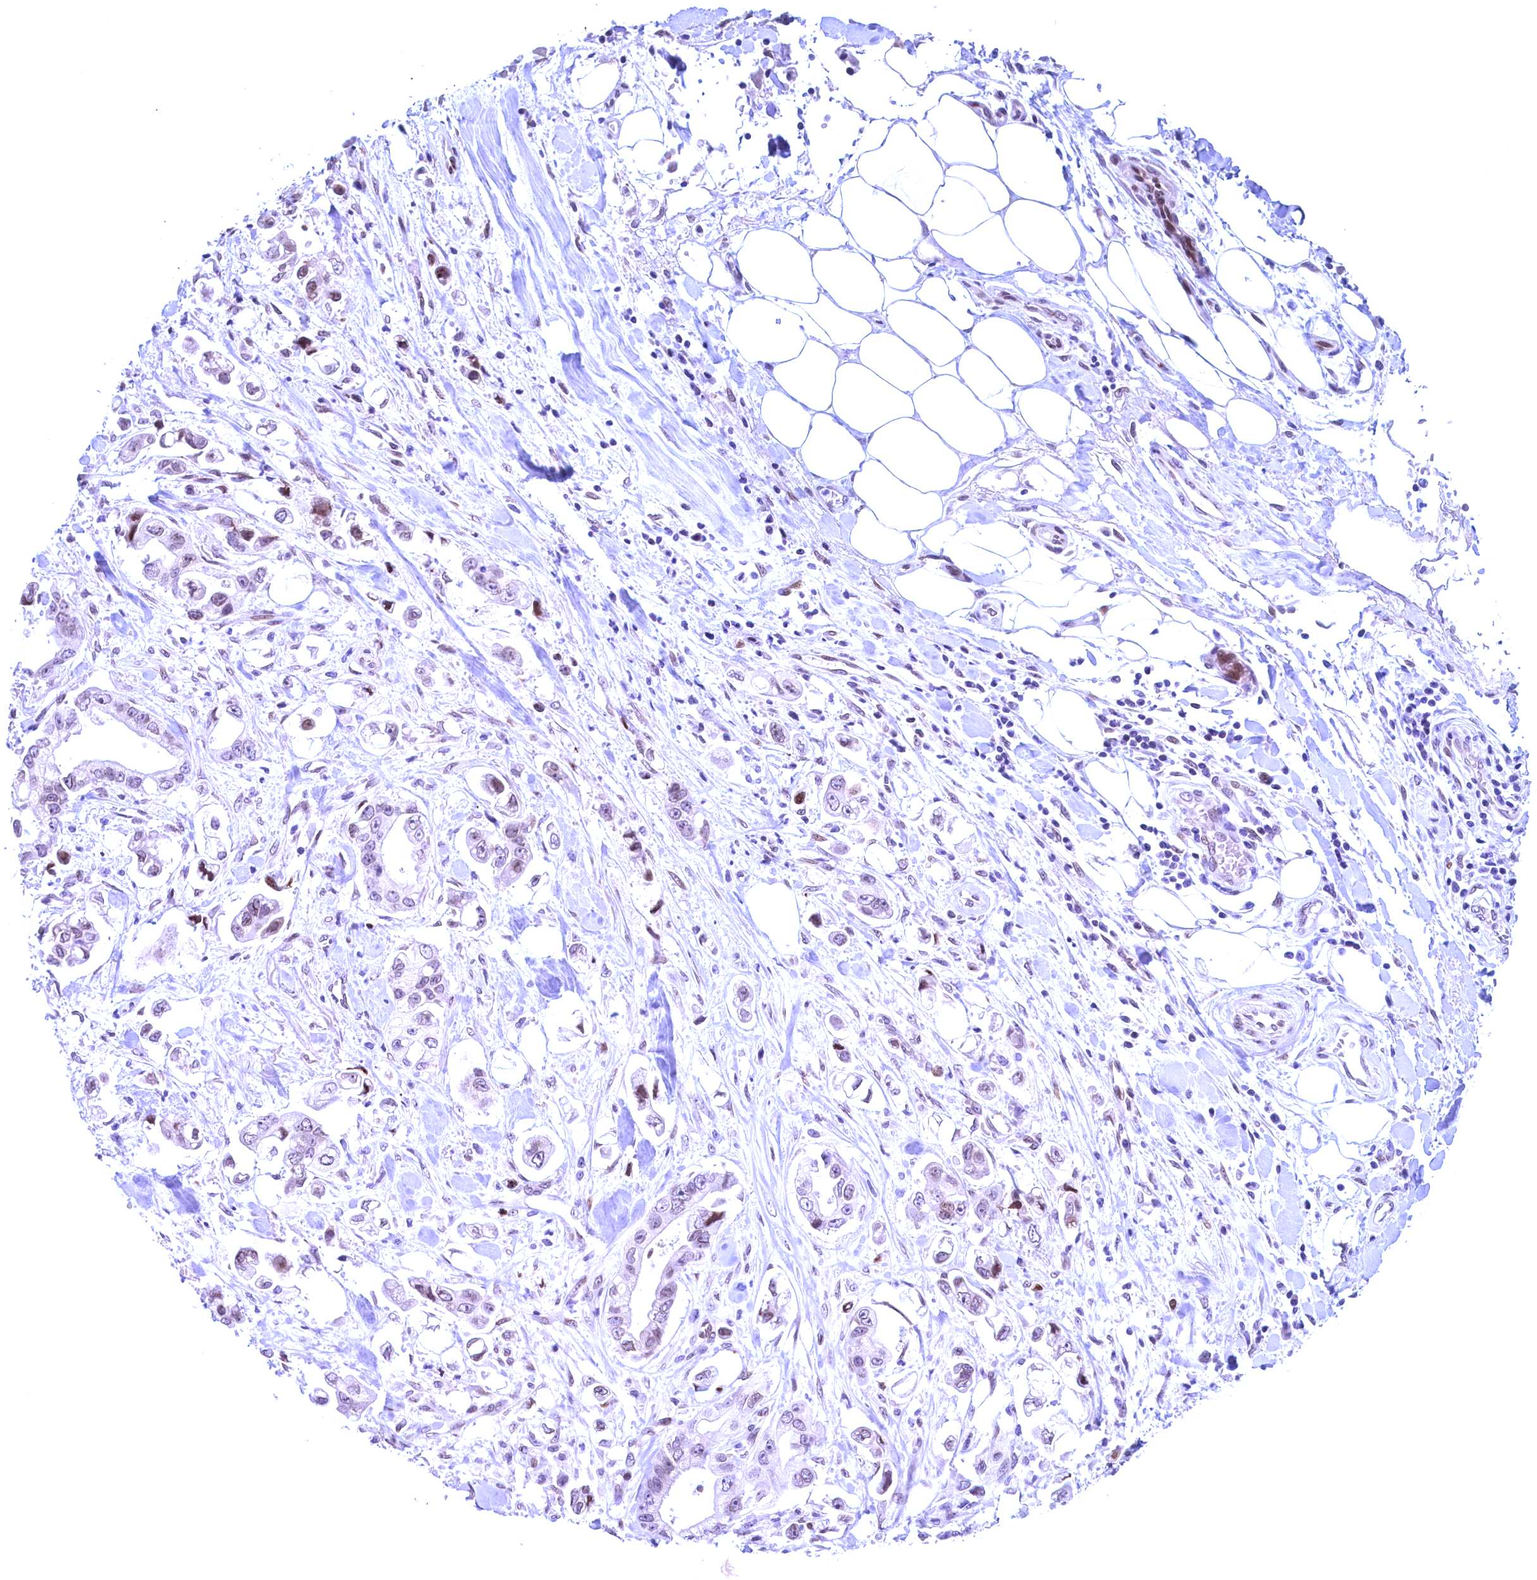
{"staining": {"intensity": "weak", "quantity": "<25%", "location": "nuclear"}, "tissue": "stomach cancer", "cell_type": "Tumor cells", "image_type": "cancer", "snomed": [{"axis": "morphology", "description": "Adenocarcinoma, NOS"}, {"axis": "topography", "description": "Stomach"}], "caption": "IHC of human adenocarcinoma (stomach) shows no staining in tumor cells.", "gene": "GPSM1", "patient": {"sex": "male", "age": 62}}